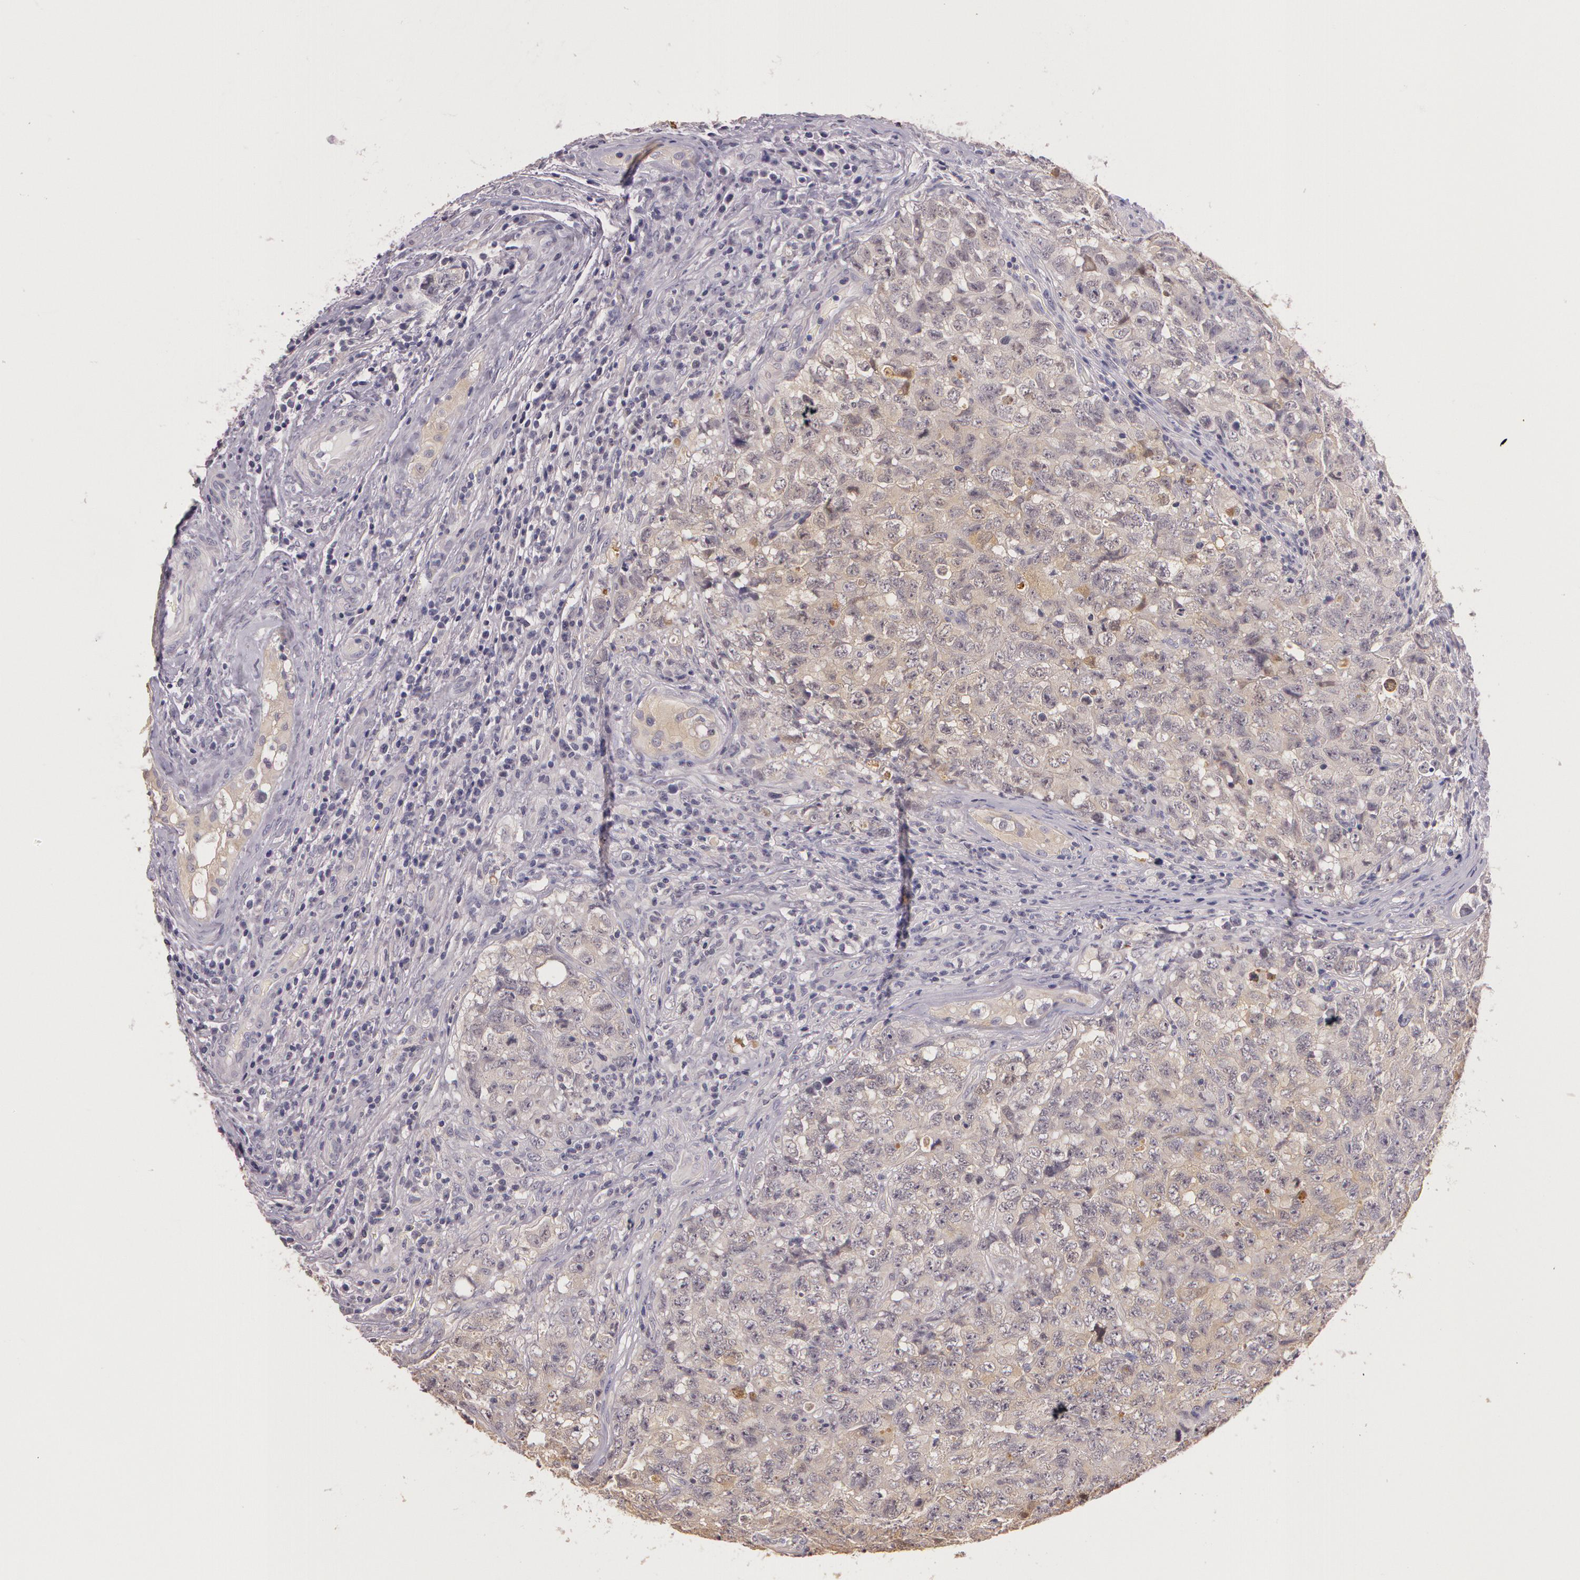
{"staining": {"intensity": "weak", "quantity": "25%-75%", "location": "cytoplasmic/membranous"}, "tissue": "testis cancer", "cell_type": "Tumor cells", "image_type": "cancer", "snomed": [{"axis": "morphology", "description": "Carcinoma, Embryonal, NOS"}, {"axis": "topography", "description": "Testis"}], "caption": "Immunohistochemical staining of embryonal carcinoma (testis) exhibits low levels of weak cytoplasmic/membranous protein positivity in about 25%-75% of tumor cells. Ihc stains the protein in brown and the nuclei are stained blue.", "gene": "G2E3", "patient": {"sex": "male", "age": 31}}